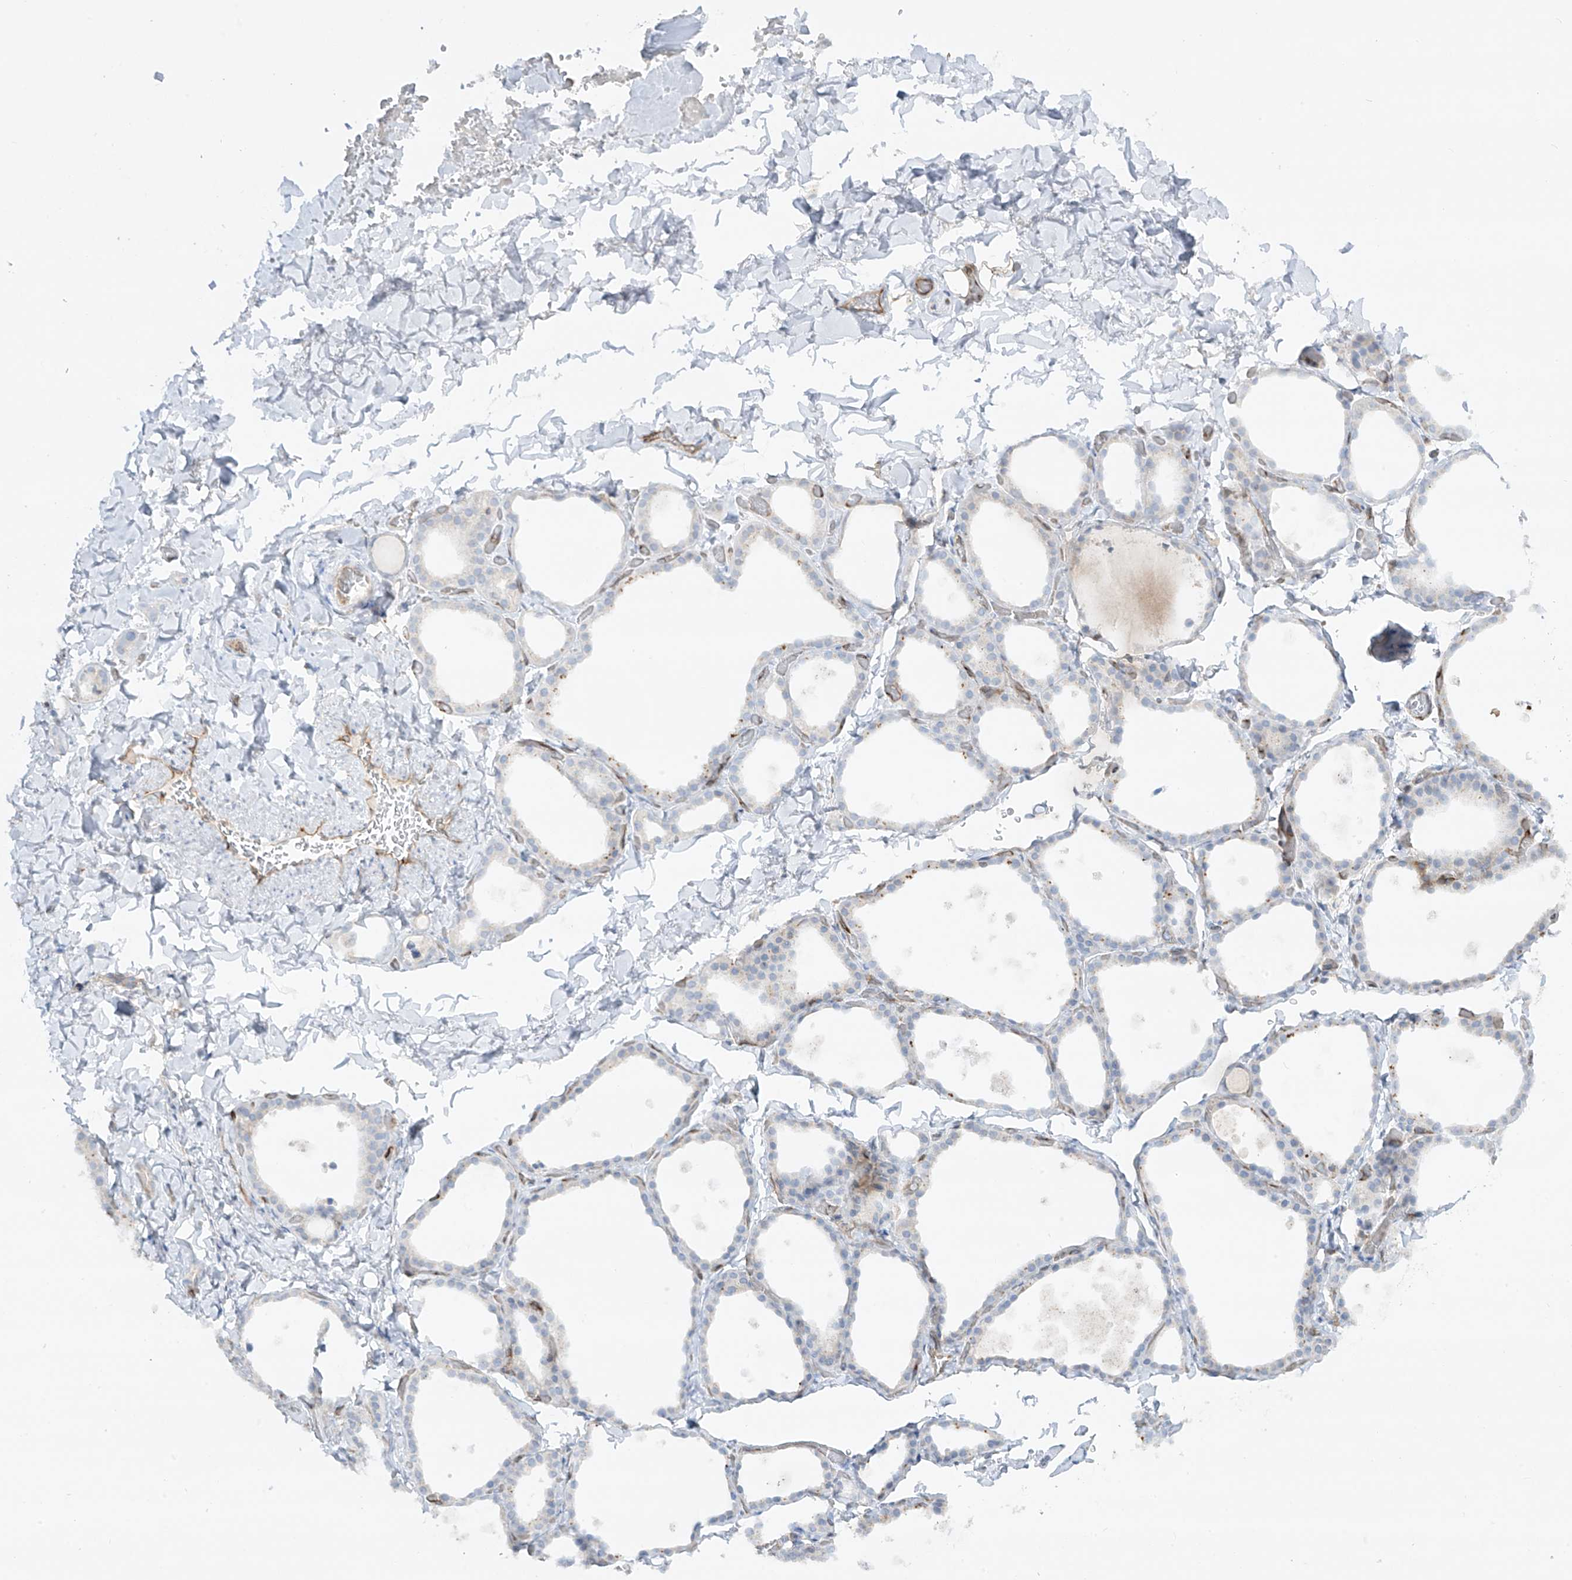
{"staining": {"intensity": "negative", "quantity": "none", "location": "none"}, "tissue": "thyroid gland", "cell_type": "Glandular cells", "image_type": "normal", "snomed": [{"axis": "morphology", "description": "Normal tissue, NOS"}, {"axis": "topography", "description": "Thyroid gland"}], "caption": "Immunohistochemical staining of normal human thyroid gland exhibits no significant positivity in glandular cells. (Brightfield microscopy of DAB (3,3'-diaminobenzidine) IHC at high magnification).", "gene": "HLA", "patient": {"sex": "female", "age": 44}}